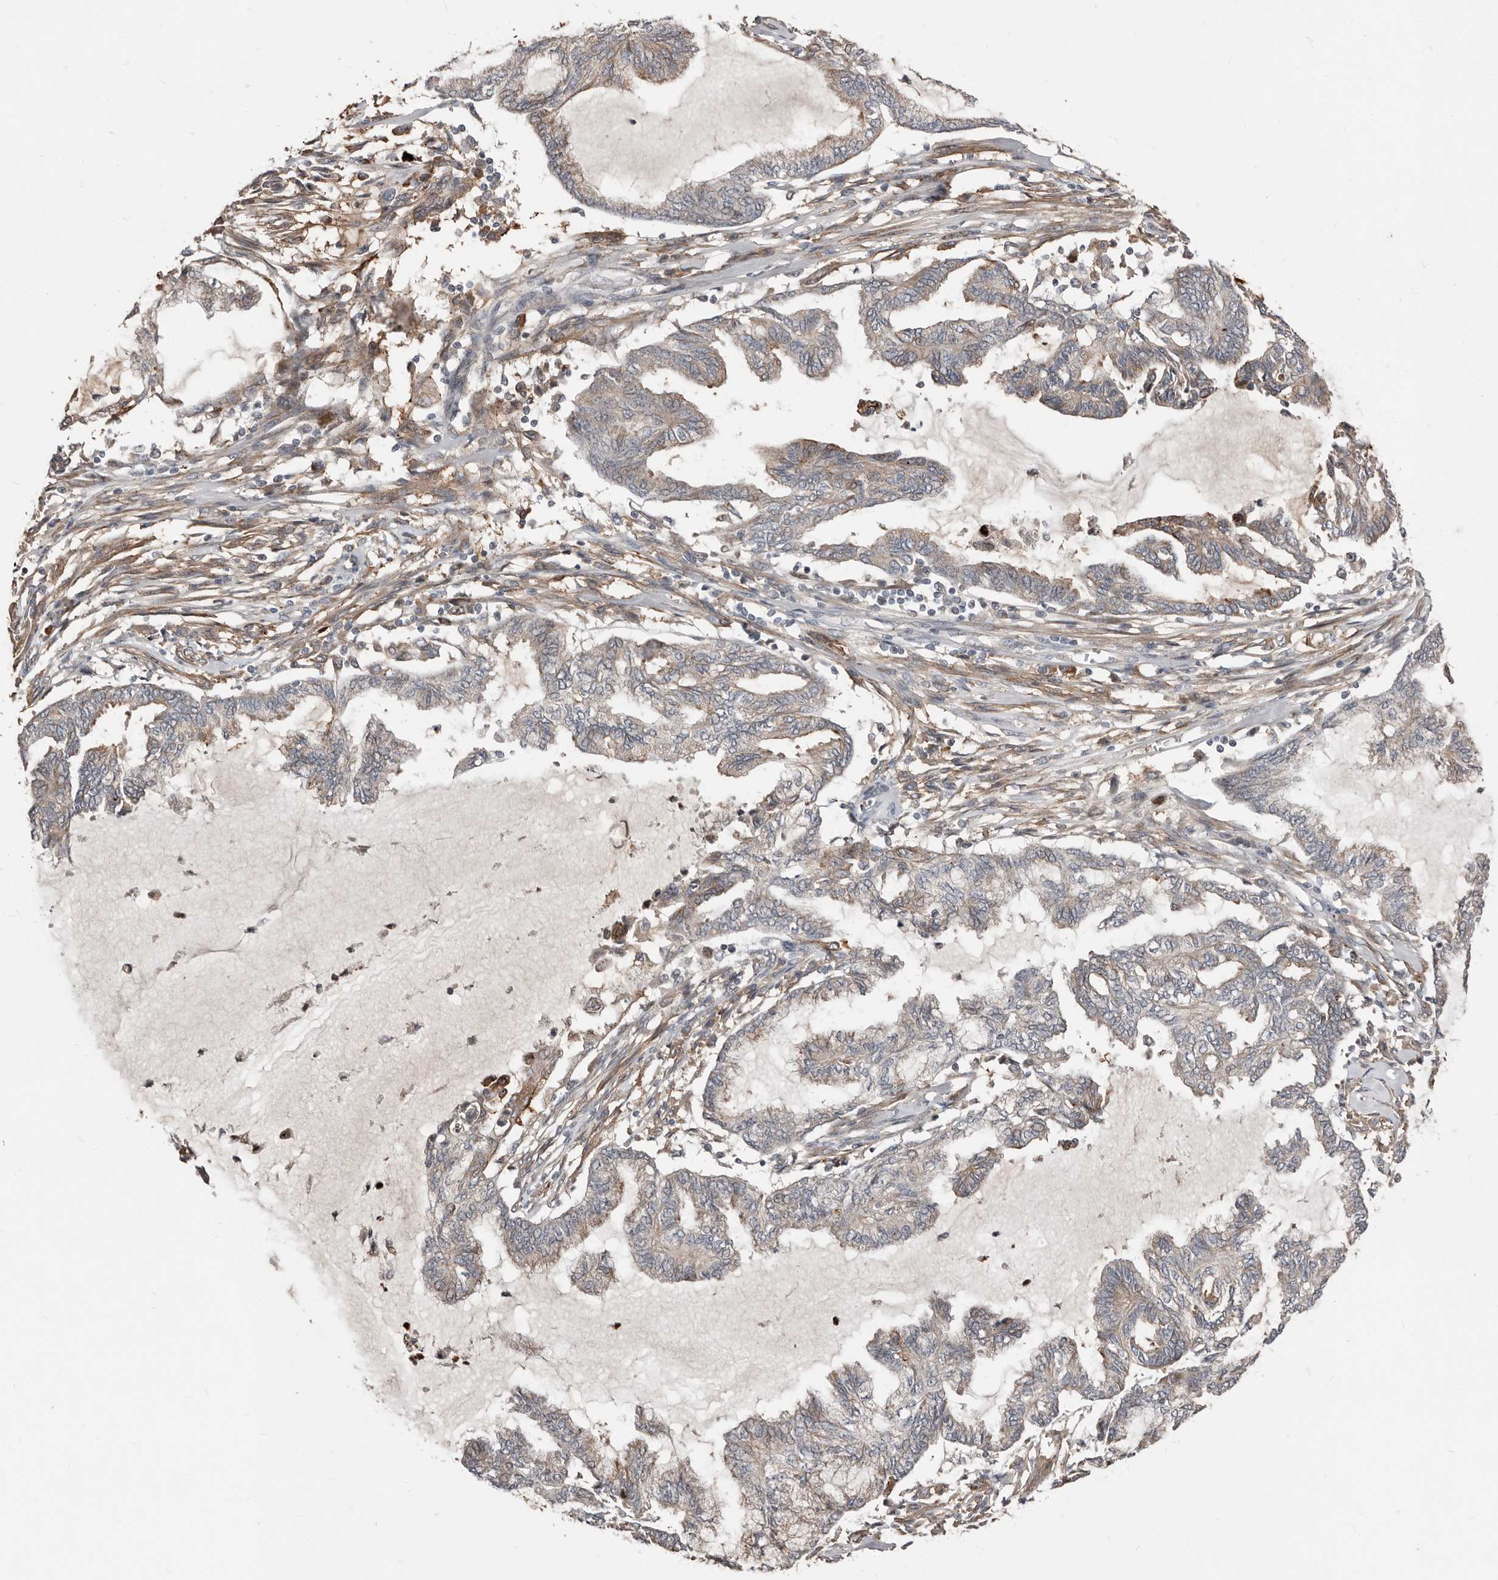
{"staining": {"intensity": "weak", "quantity": "<25%", "location": "cytoplasmic/membranous"}, "tissue": "endometrial cancer", "cell_type": "Tumor cells", "image_type": "cancer", "snomed": [{"axis": "morphology", "description": "Adenocarcinoma, NOS"}, {"axis": "topography", "description": "Endometrium"}], "caption": "An image of endometrial cancer stained for a protein displays no brown staining in tumor cells.", "gene": "SMYD4", "patient": {"sex": "female", "age": 86}}